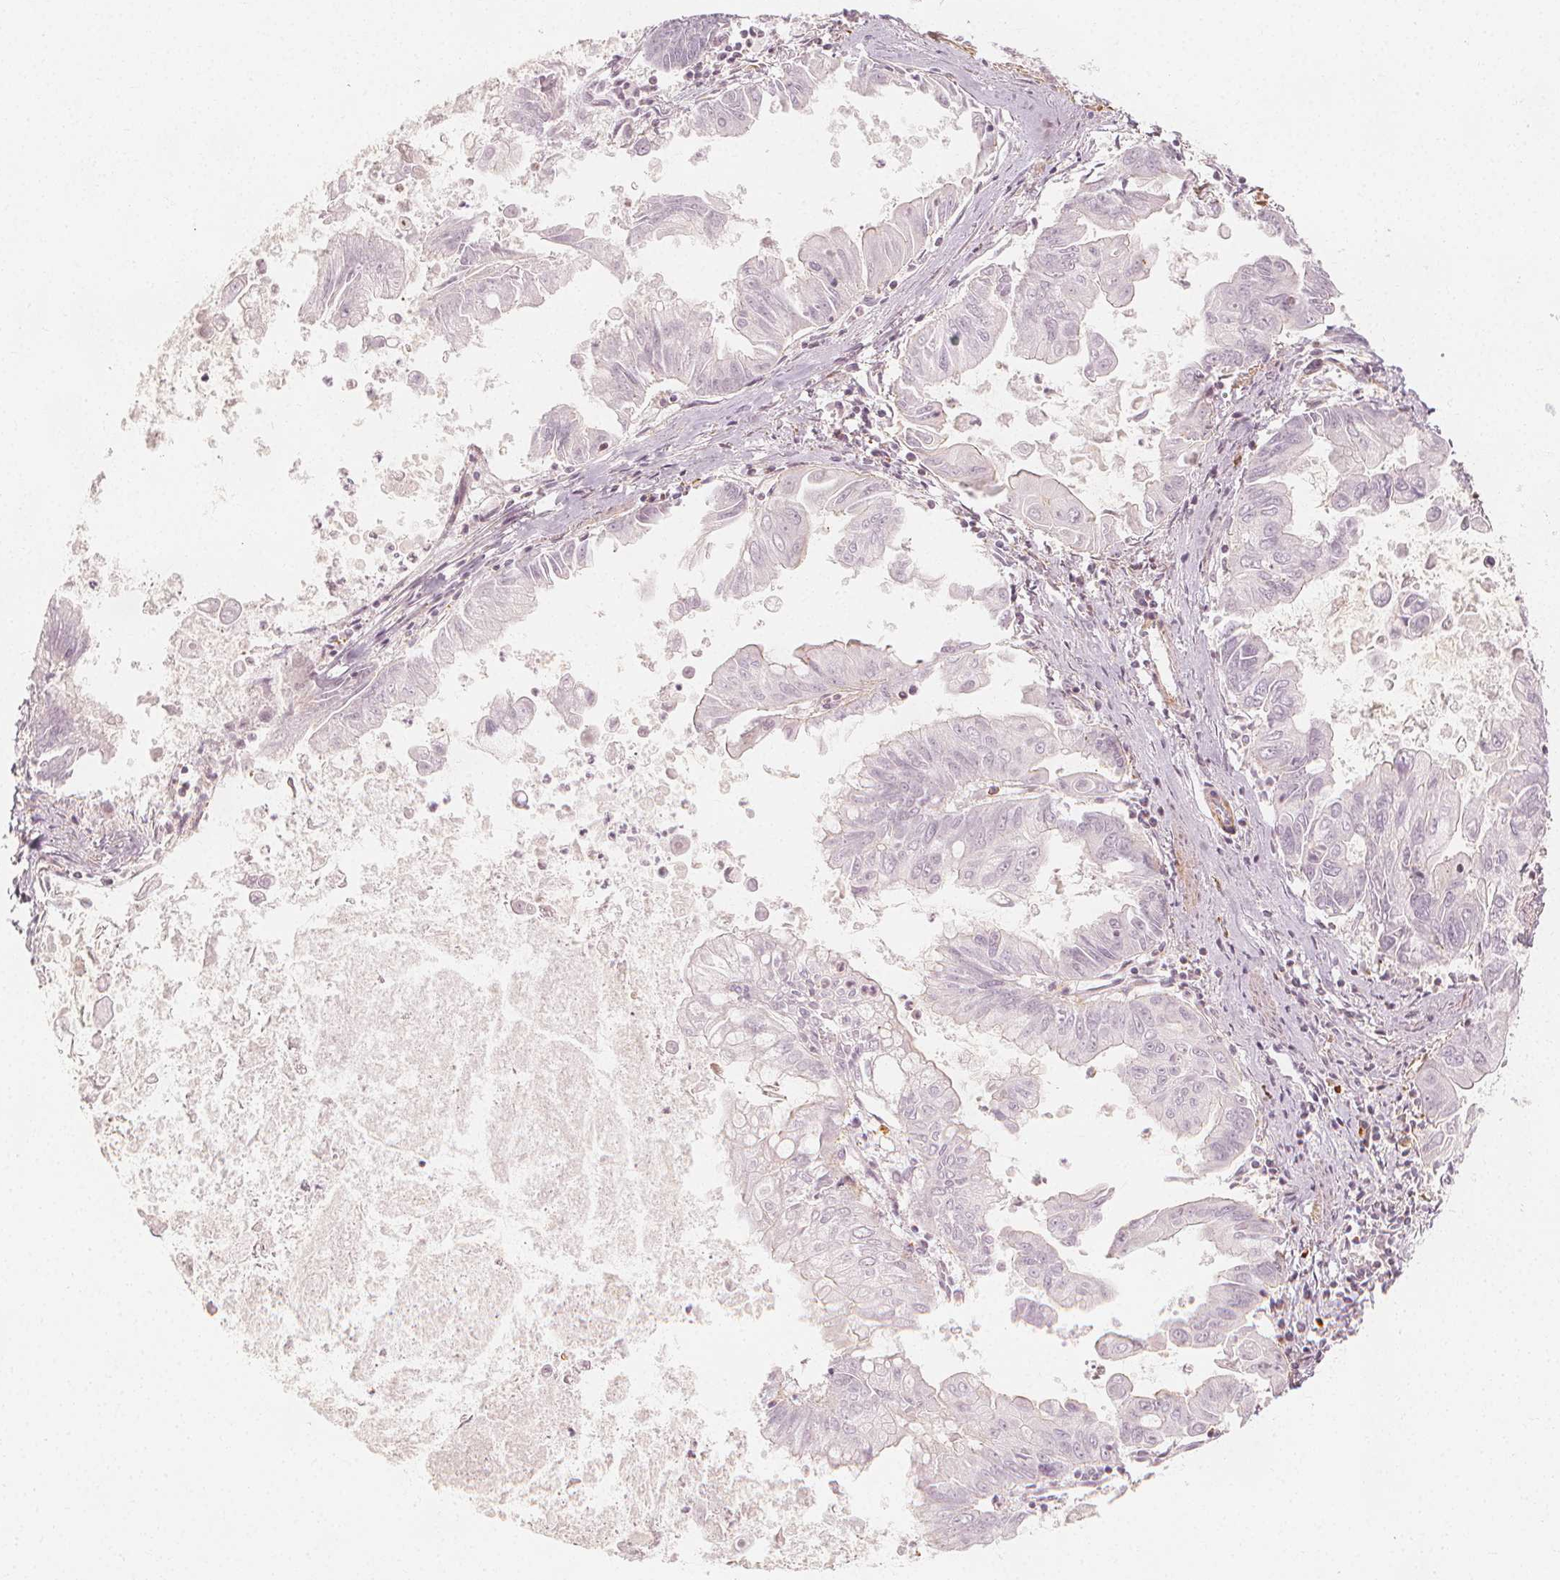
{"staining": {"intensity": "negative", "quantity": "none", "location": "none"}, "tissue": "stomach cancer", "cell_type": "Tumor cells", "image_type": "cancer", "snomed": [{"axis": "morphology", "description": "Adenocarcinoma, NOS"}, {"axis": "topography", "description": "Stomach, upper"}], "caption": "Tumor cells are negative for brown protein staining in stomach adenocarcinoma.", "gene": "ARHGAP26", "patient": {"sex": "male", "age": 80}}